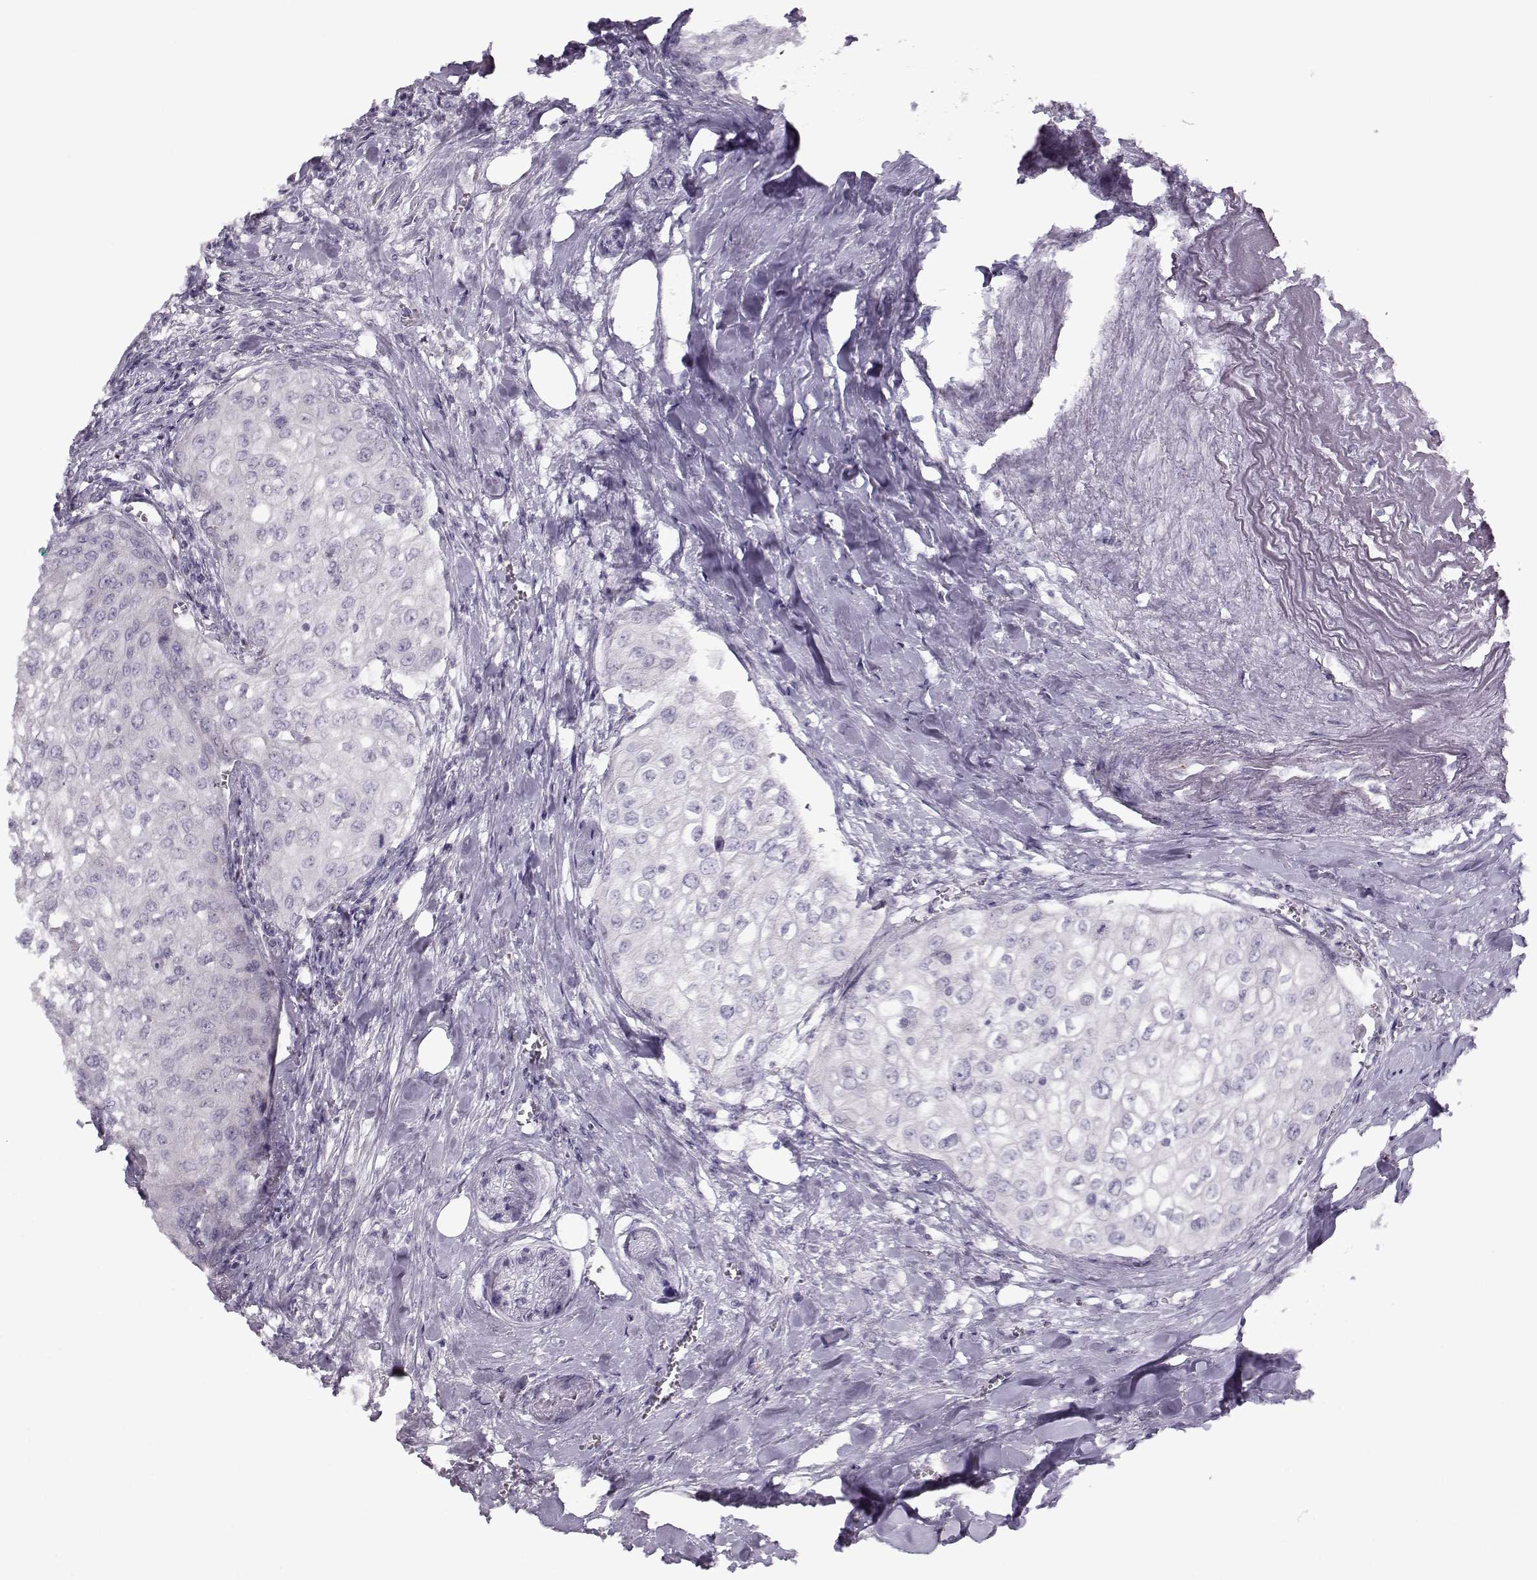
{"staining": {"intensity": "negative", "quantity": "none", "location": "none"}, "tissue": "urothelial cancer", "cell_type": "Tumor cells", "image_type": "cancer", "snomed": [{"axis": "morphology", "description": "Urothelial carcinoma, High grade"}, {"axis": "topography", "description": "Urinary bladder"}], "caption": "Micrograph shows no significant protein positivity in tumor cells of high-grade urothelial carcinoma. Brightfield microscopy of IHC stained with DAB (brown) and hematoxylin (blue), captured at high magnification.", "gene": "KLF17", "patient": {"sex": "male", "age": 62}}